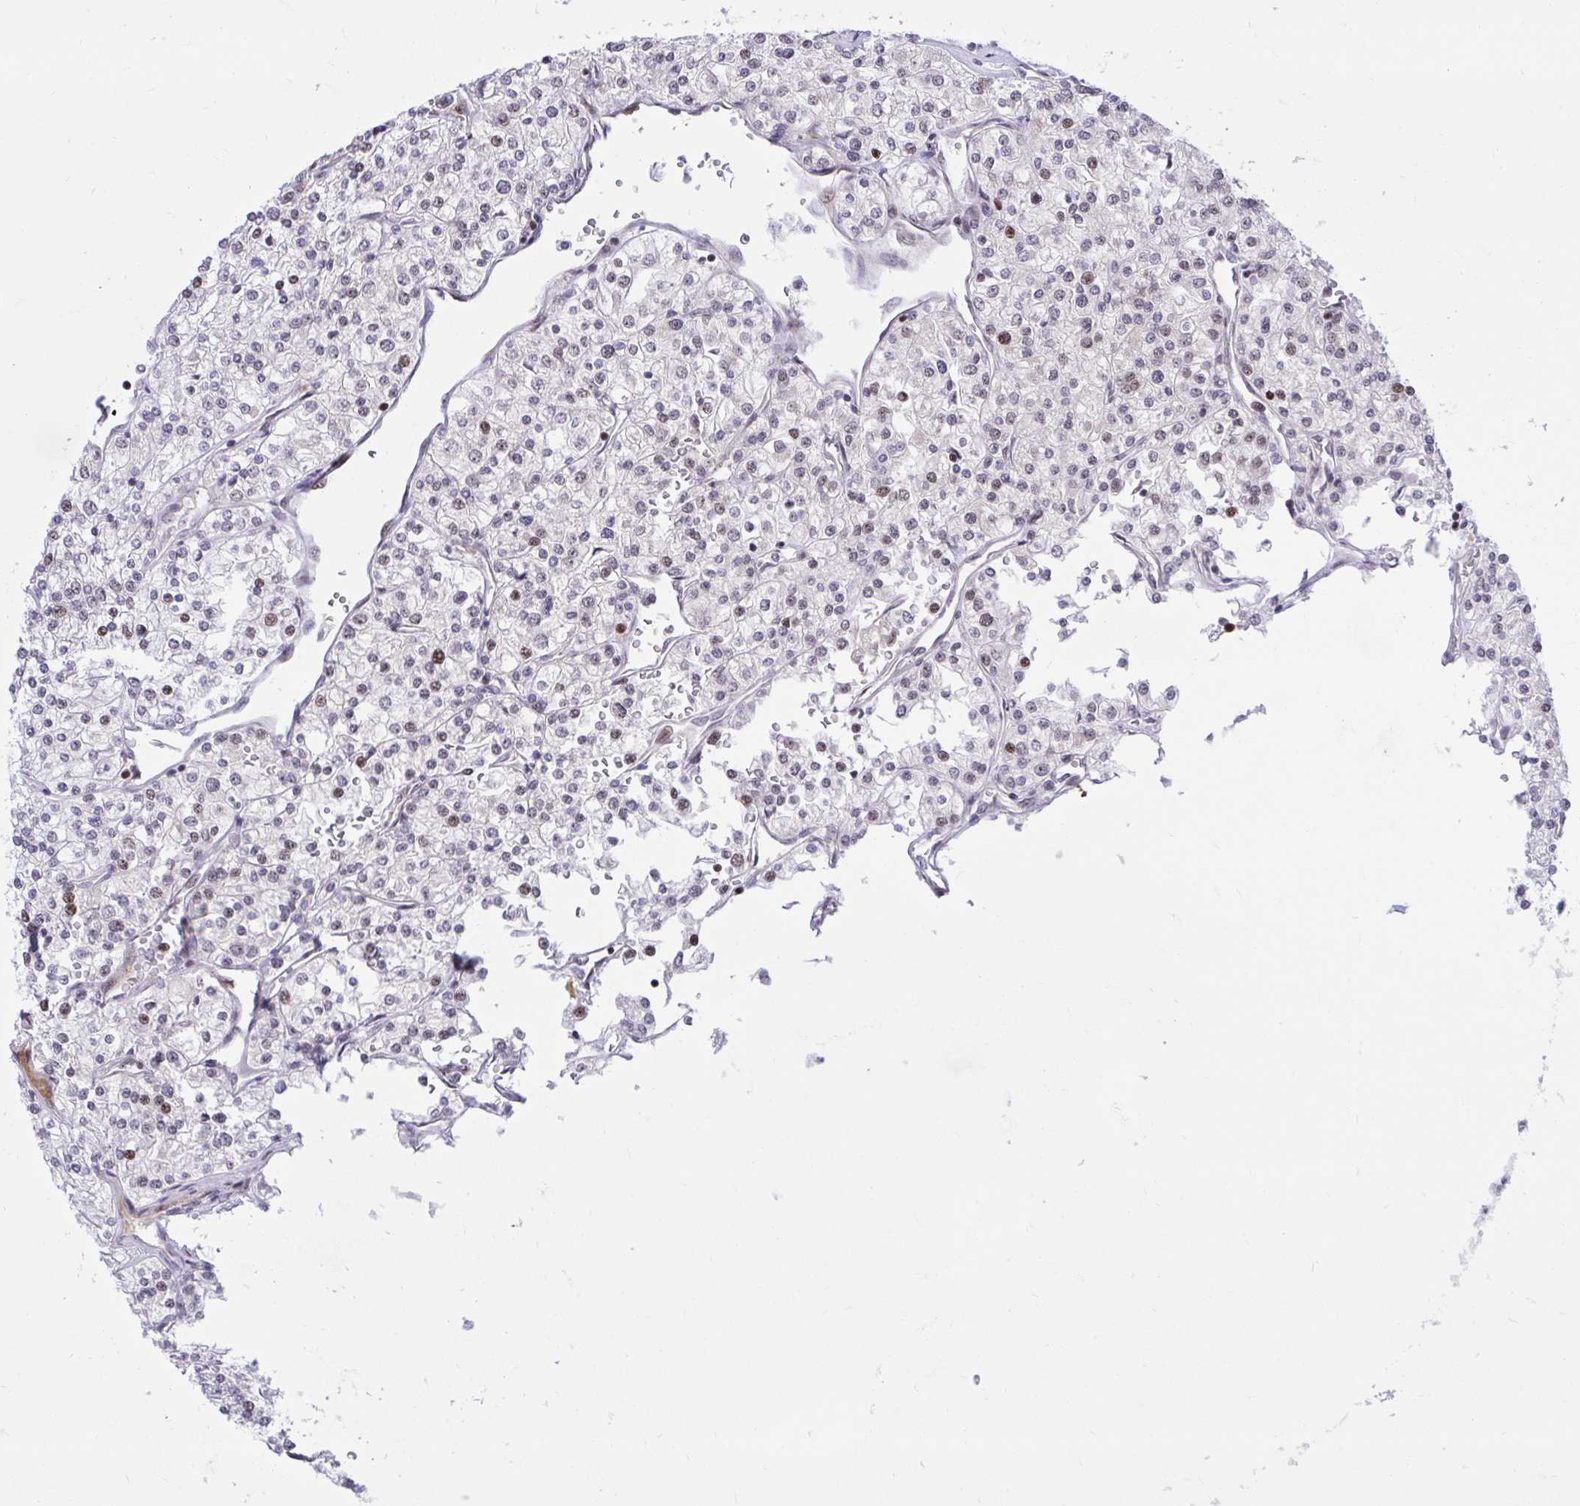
{"staining": {"intensity": "moderate", "quantity": "<25%", "location": "nuclear"}, "tissue": "renal cancer", "cell_type": "Tumor cells", "image_type": "cancer", "snomed": [{"axis": "morphology", "description": "Adenocarcinoma, NOS"}, {"axis": "topography", "description": "Kidney"}], "caption": "Tumor cells exhibit low levels of moderate nuclear staining in about <25% of cells in human renal cancer (adenocarcinoma). (IHC, brightfield microscopy, high magnification).", "gene": "C14orf39", "patient": {"sex": "male", "age": 80}}